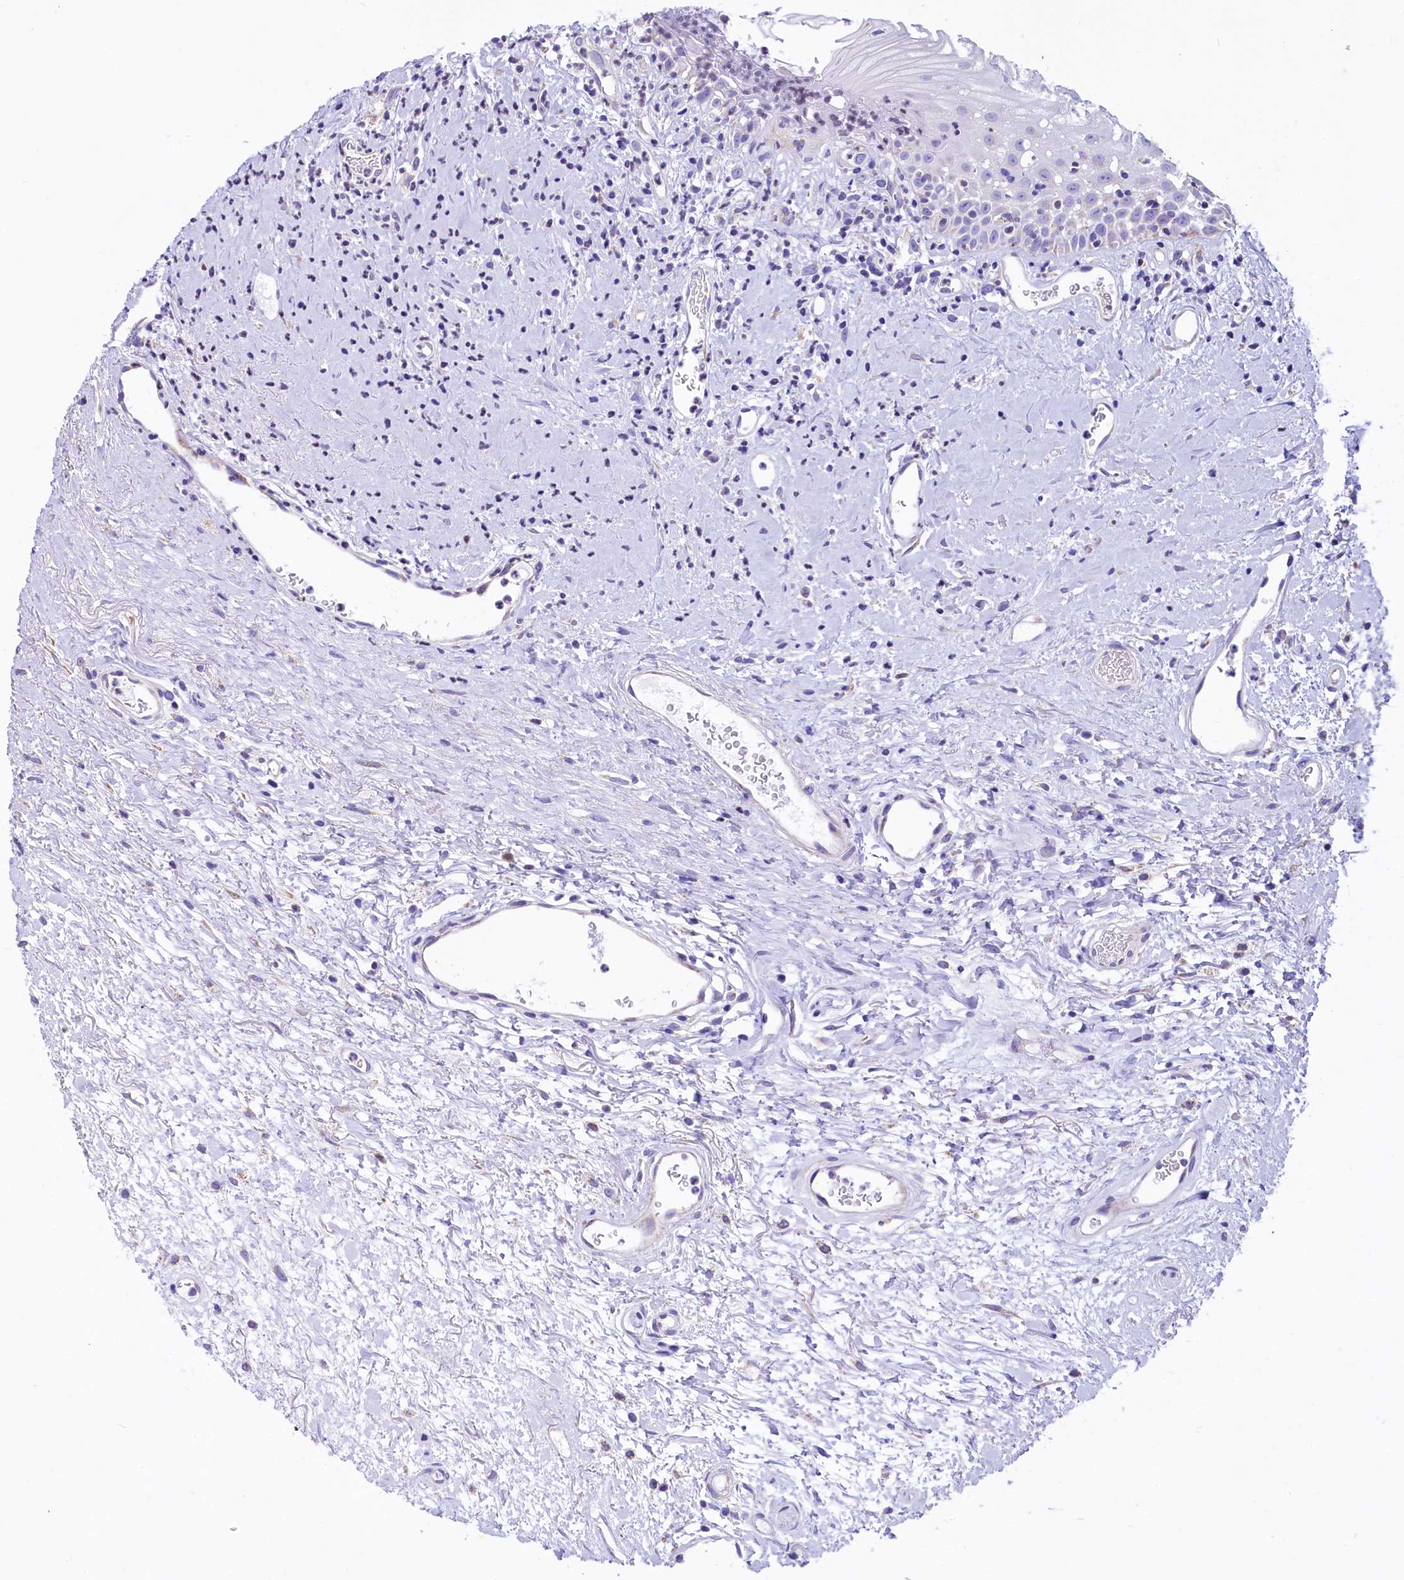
{"staining": {"intensity": "negative", "quantity": "none", "location": "none"}, "tissue": "oral mucosa", "cell_type": "Squamous epithelial cells", "image_type": "normal", "snomed": [{"axis": "morphology", "description": "Normal tissue, NOS"}, {"axis": "topography", "description": "Oral tissue"}], "caption": "A high-resolution image shows immunohistochemistry (IHC) staining of normal oral mucosa, which reveals no significant positivity in squamous epithelial cells.", "gene": "VWCE", "patient": {"sex": "female", "age": 76}}